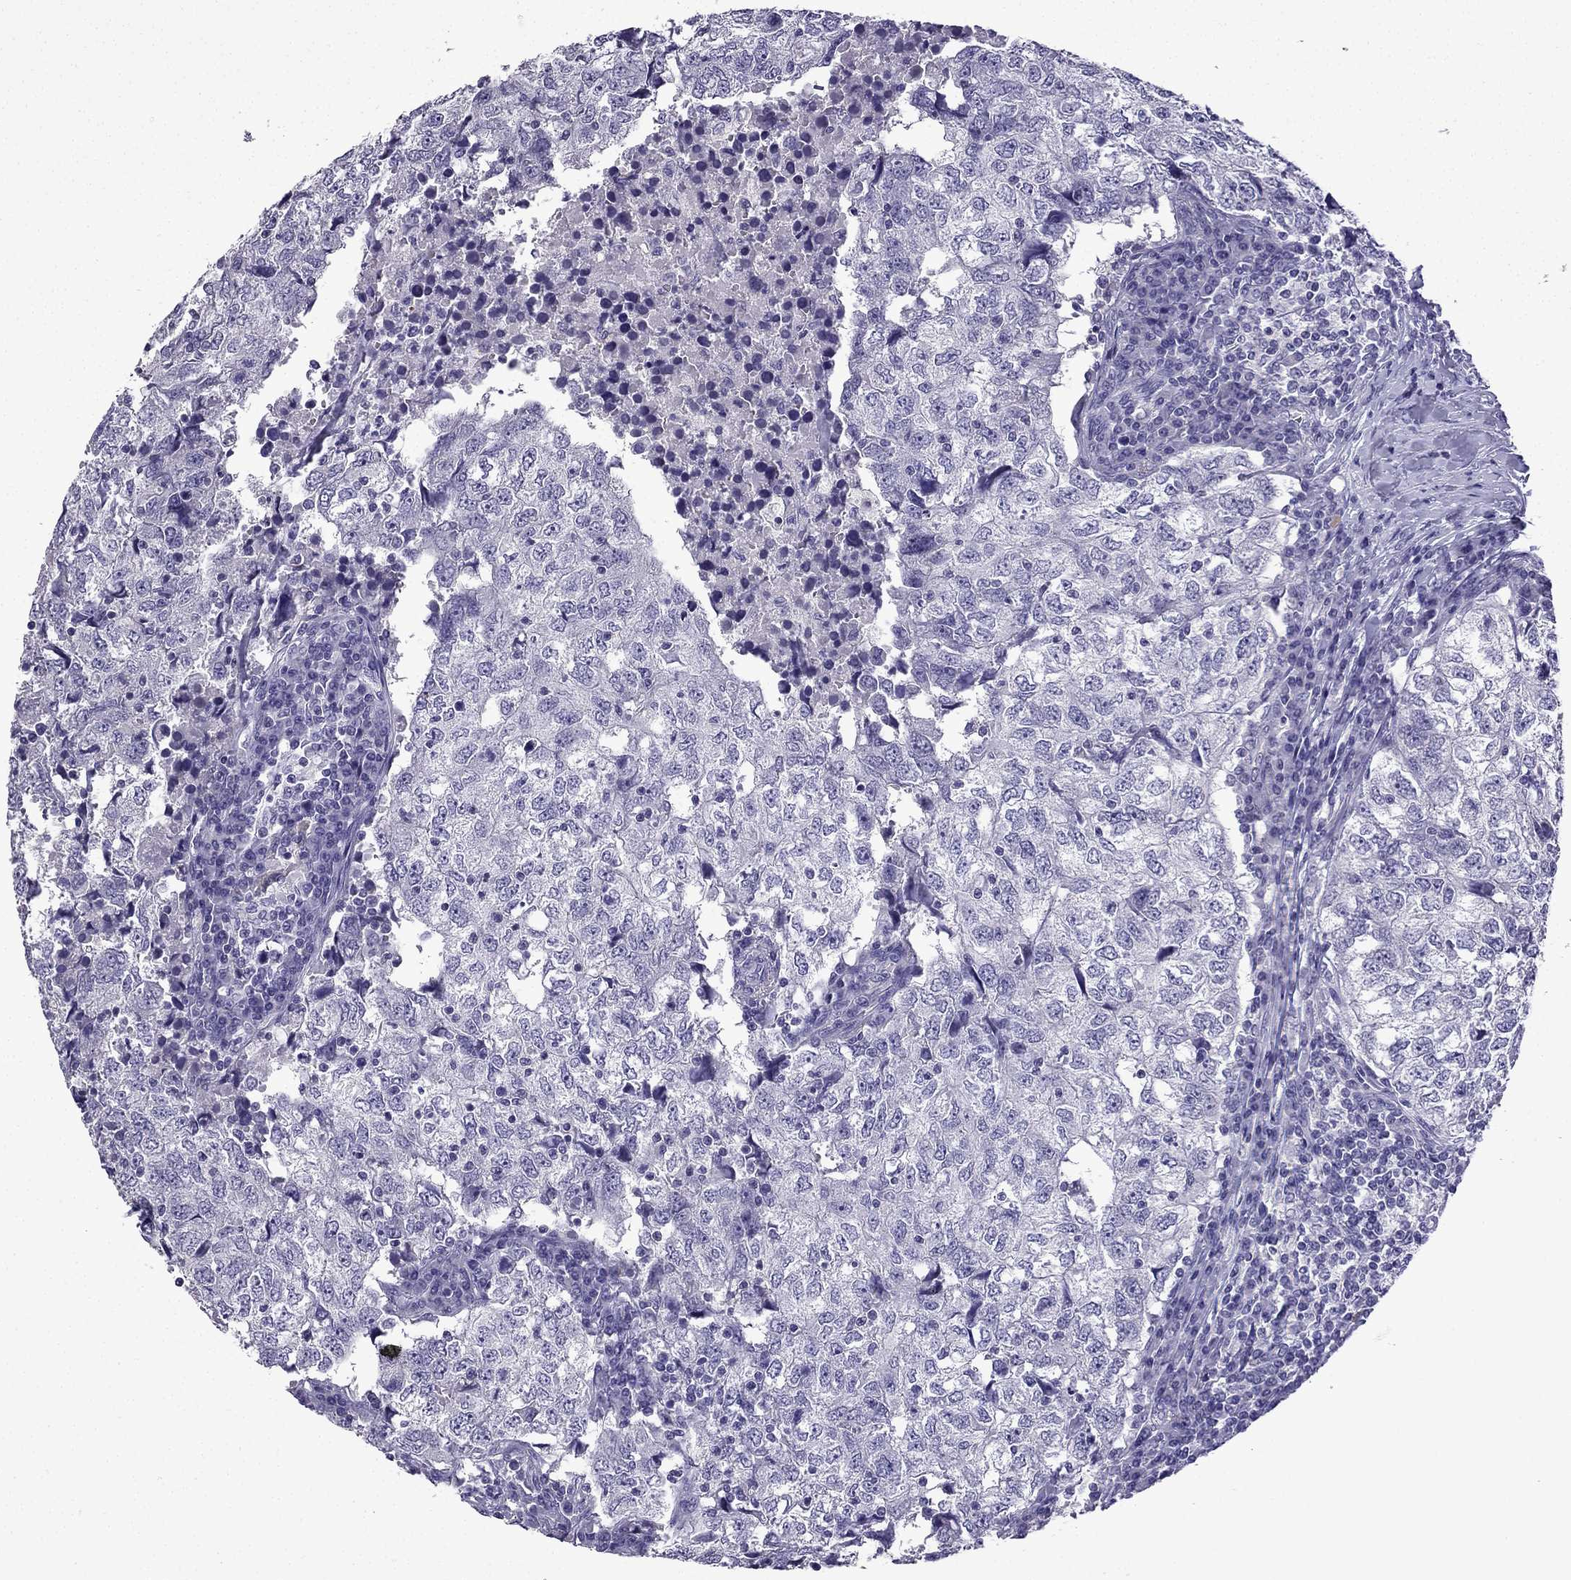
{"staining": {"intensity": "negative", "quantity": "none", "location": "none"}, "tissue": "breast cancer", "cell_type": "Tumor cells", "image_type": "cancer", "snomed": [{"axis": "morphology", "description": "Duct carcinoma"}, {"axis": "topography", "description": "Breast"}], "caption": "This is an immunohistochemistry image of human breast cancer. There is no expression in tumor cells.", "gene": "TTN", "patient": {"sex": "female", "age": 30}}